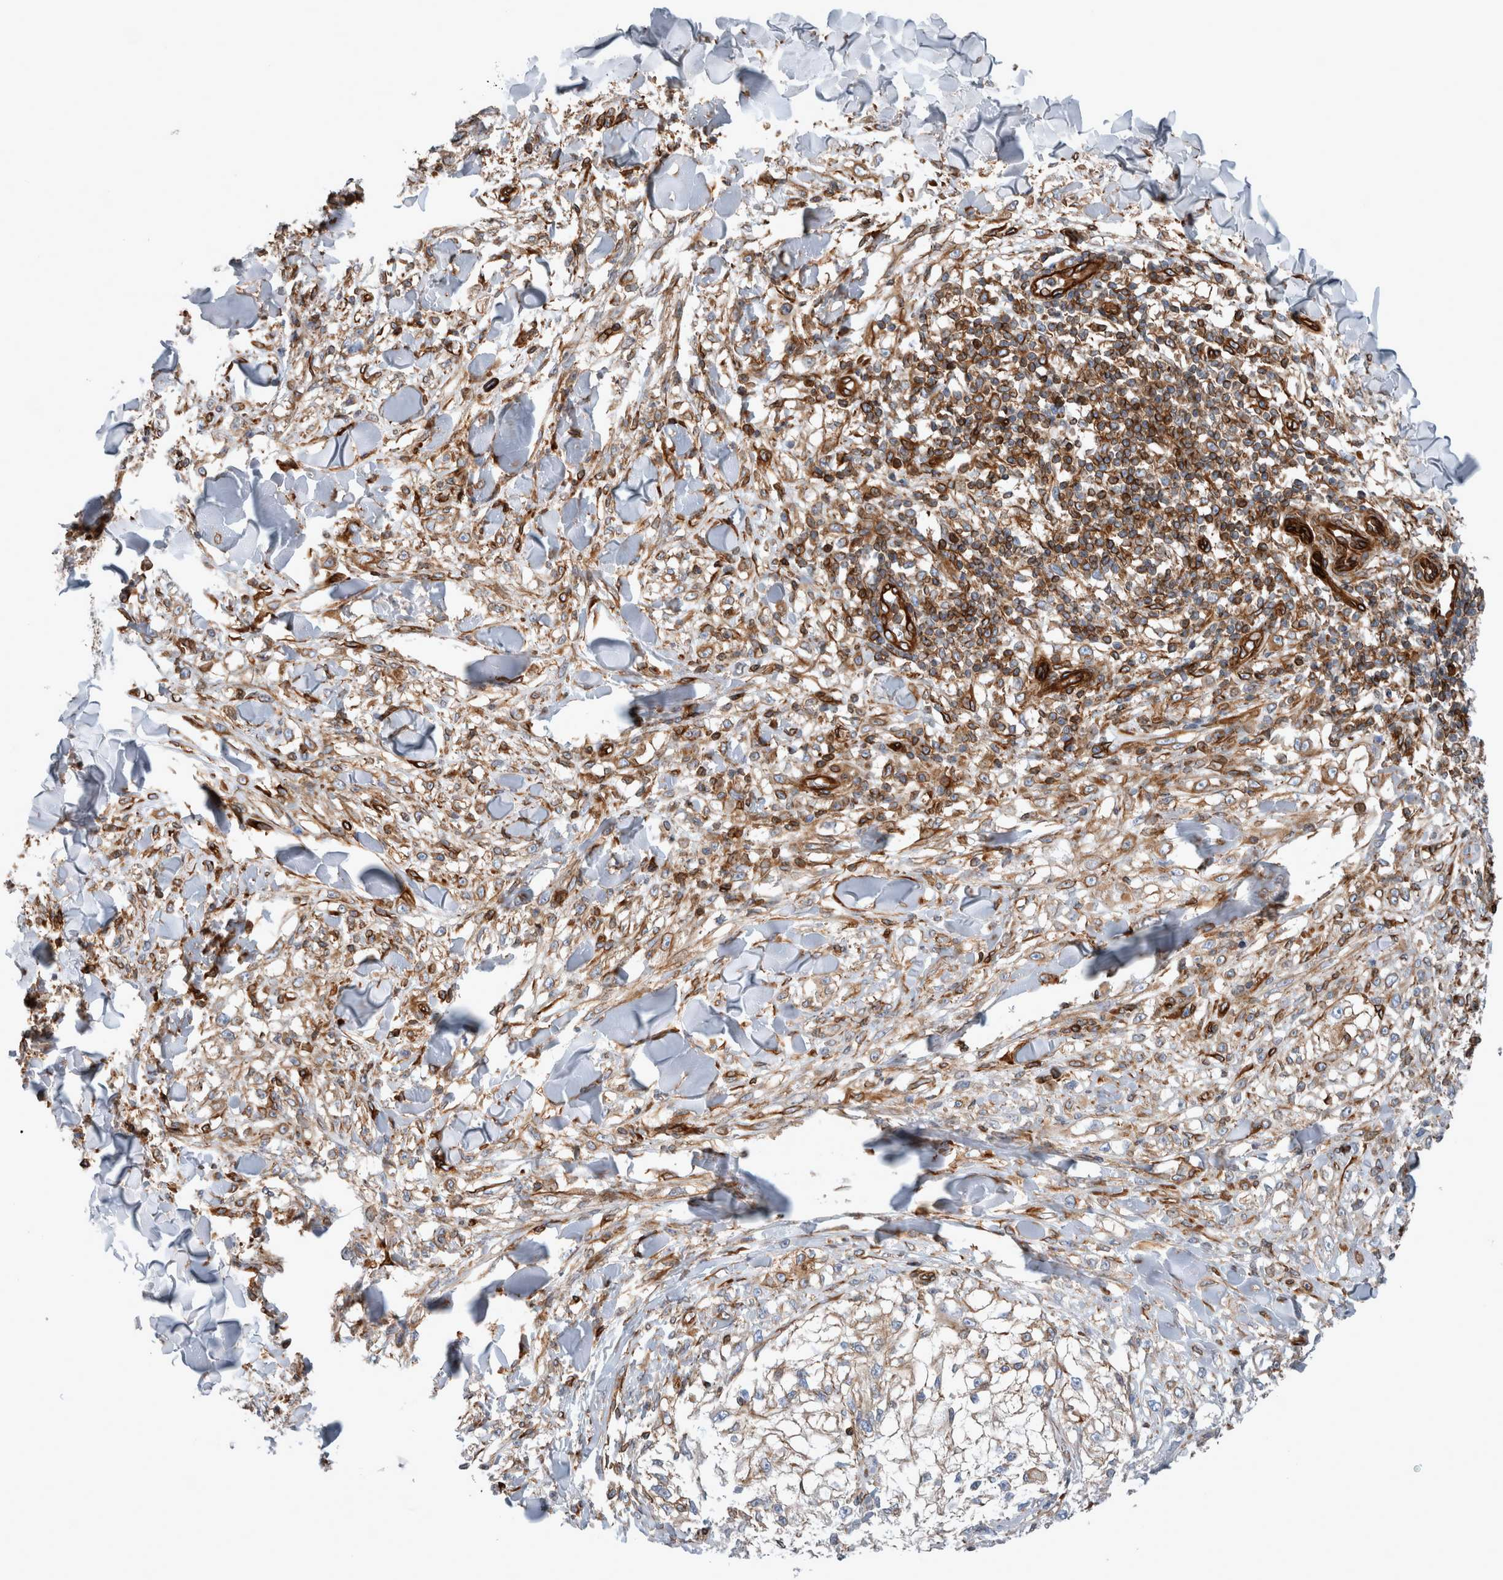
{"staining": {"intensity": "weak", "quantity": ">75%", "location": "cytoplasmic/membranous"}, "tissue": "melanoma", "cell_type": "Tumor cells", "image_type": "cancer", "snomed": [{"axis": "morphology", "description": "Malignant melanoma, NOS"}, {"axis": "topography", "description": "Skin of head"}], "caption": "Malignant melanoma was stained to show a protein in brown. There is low levels of weak cytoplasmic/membranous positivity in approximately >75% of tumor cells.", "gene": "PLEC", "patient": {"sex": "male", "age": 83}}